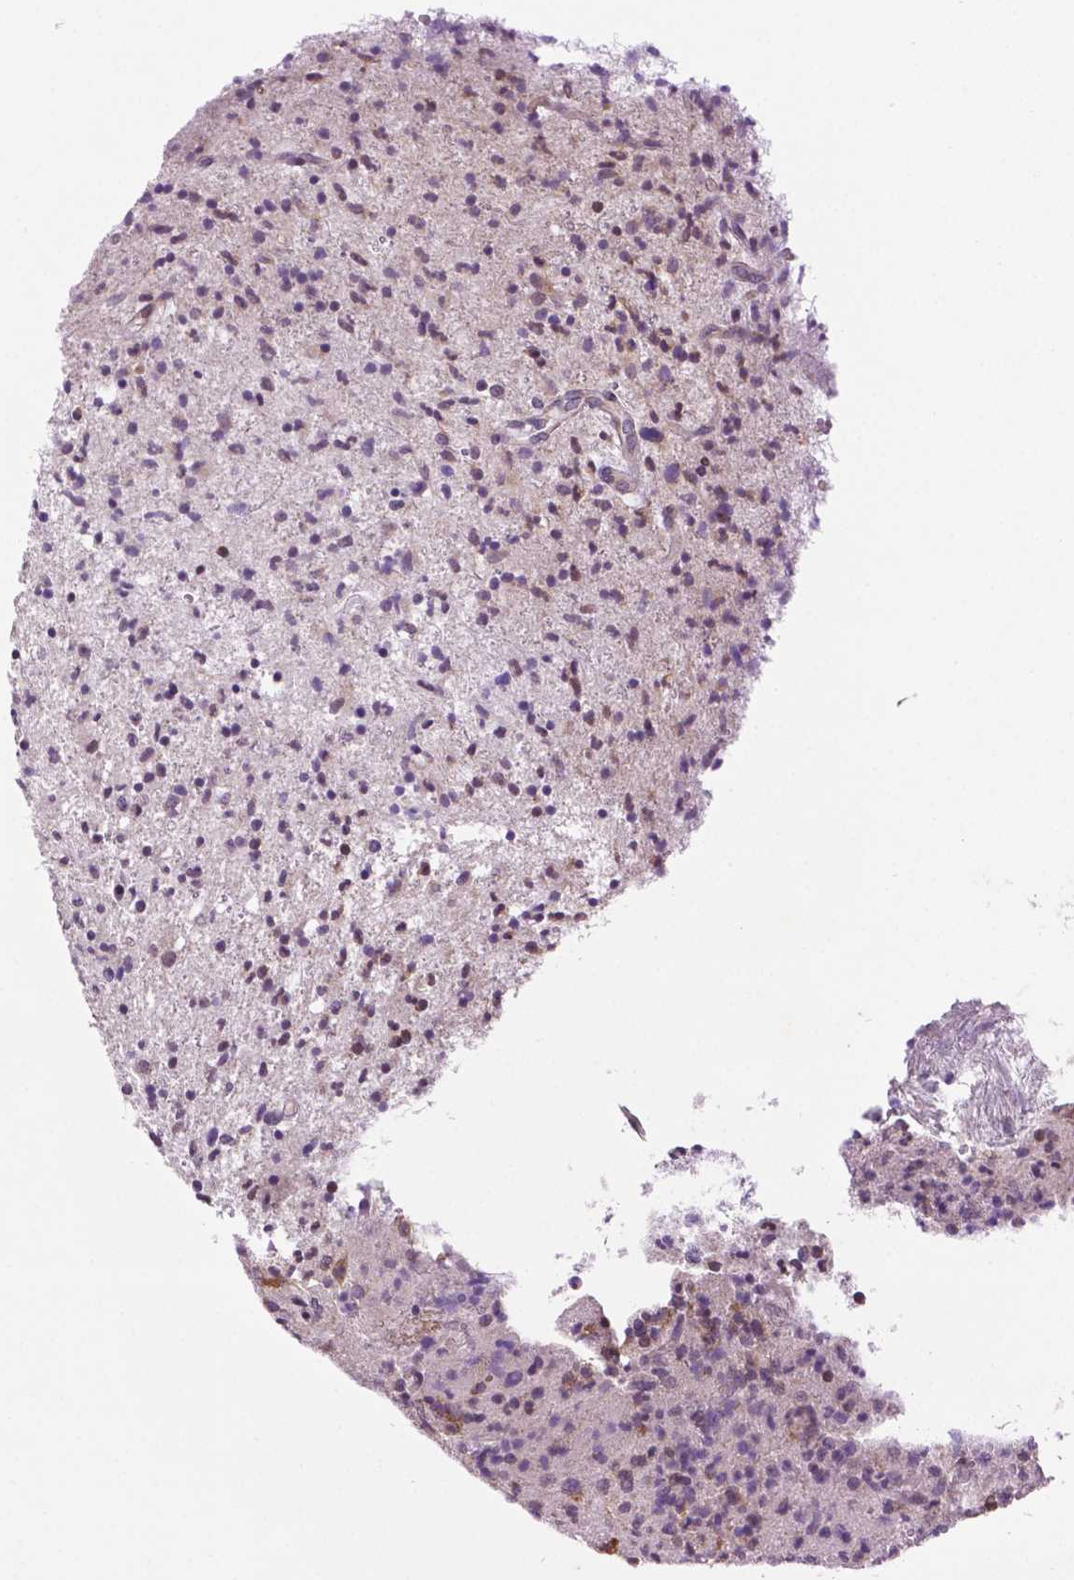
{"staining": {"intensity": "negative", "quantity": "none", "location": "none"}, "tissue": "glioma", "cell_type": "Tumor cells", "image_type": "cancer", "snomed": [{"axis": "morphology", "description": "Glioma, malignant, Low grade"}, {"axis": "topography", "description": "Brain"}], "caption": "A photomicrograph of human malignant glioma (low-grade) is negative for staining in tumor cells.", "gene": "IRF6", "patient": {"sex": "male", "age": 64}}